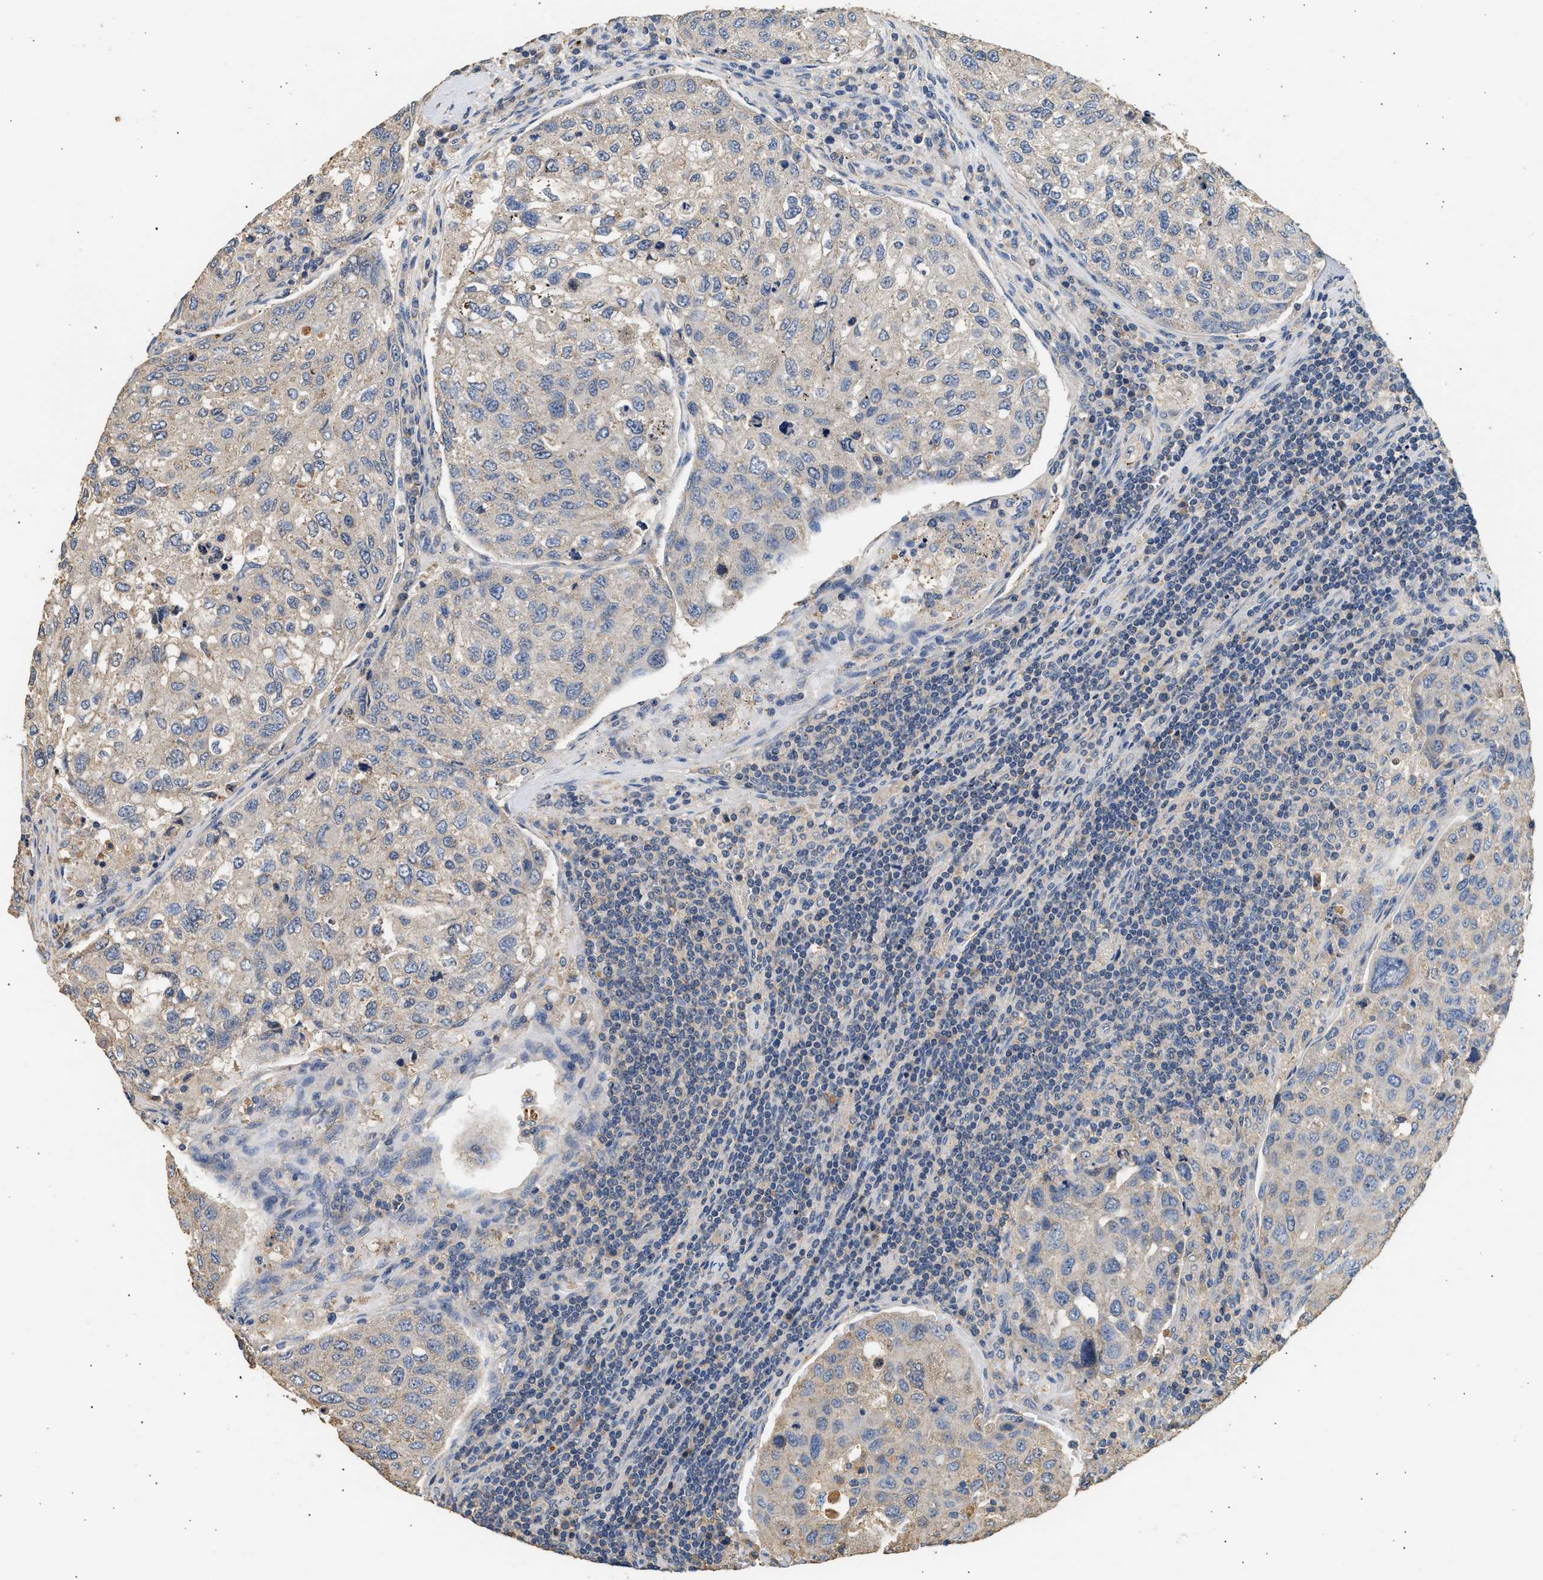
{"staining": {"intensity": "negative", "quantity": "none", "location": "none"}, "tissue": "urothelial cancer", "cell_type": "Tumor cells", "image_type": "cancer", "snomed": [{"axis": "morphology", "description": "Urothelial carcinoma, High grade"}, {"axis": "topography", "description": "Lymph node"}, {"axis": "topography", "description": "Urinary bladder"}], "caption": "This image is of urothelial carcinoma (high-grade) stained with IHC to label a protein in brown with the nuclei are counter-stained blue. There is no staining in tumor cells.", "gene": "WDR31", "patient": {"sex": "male", "age": 51}}